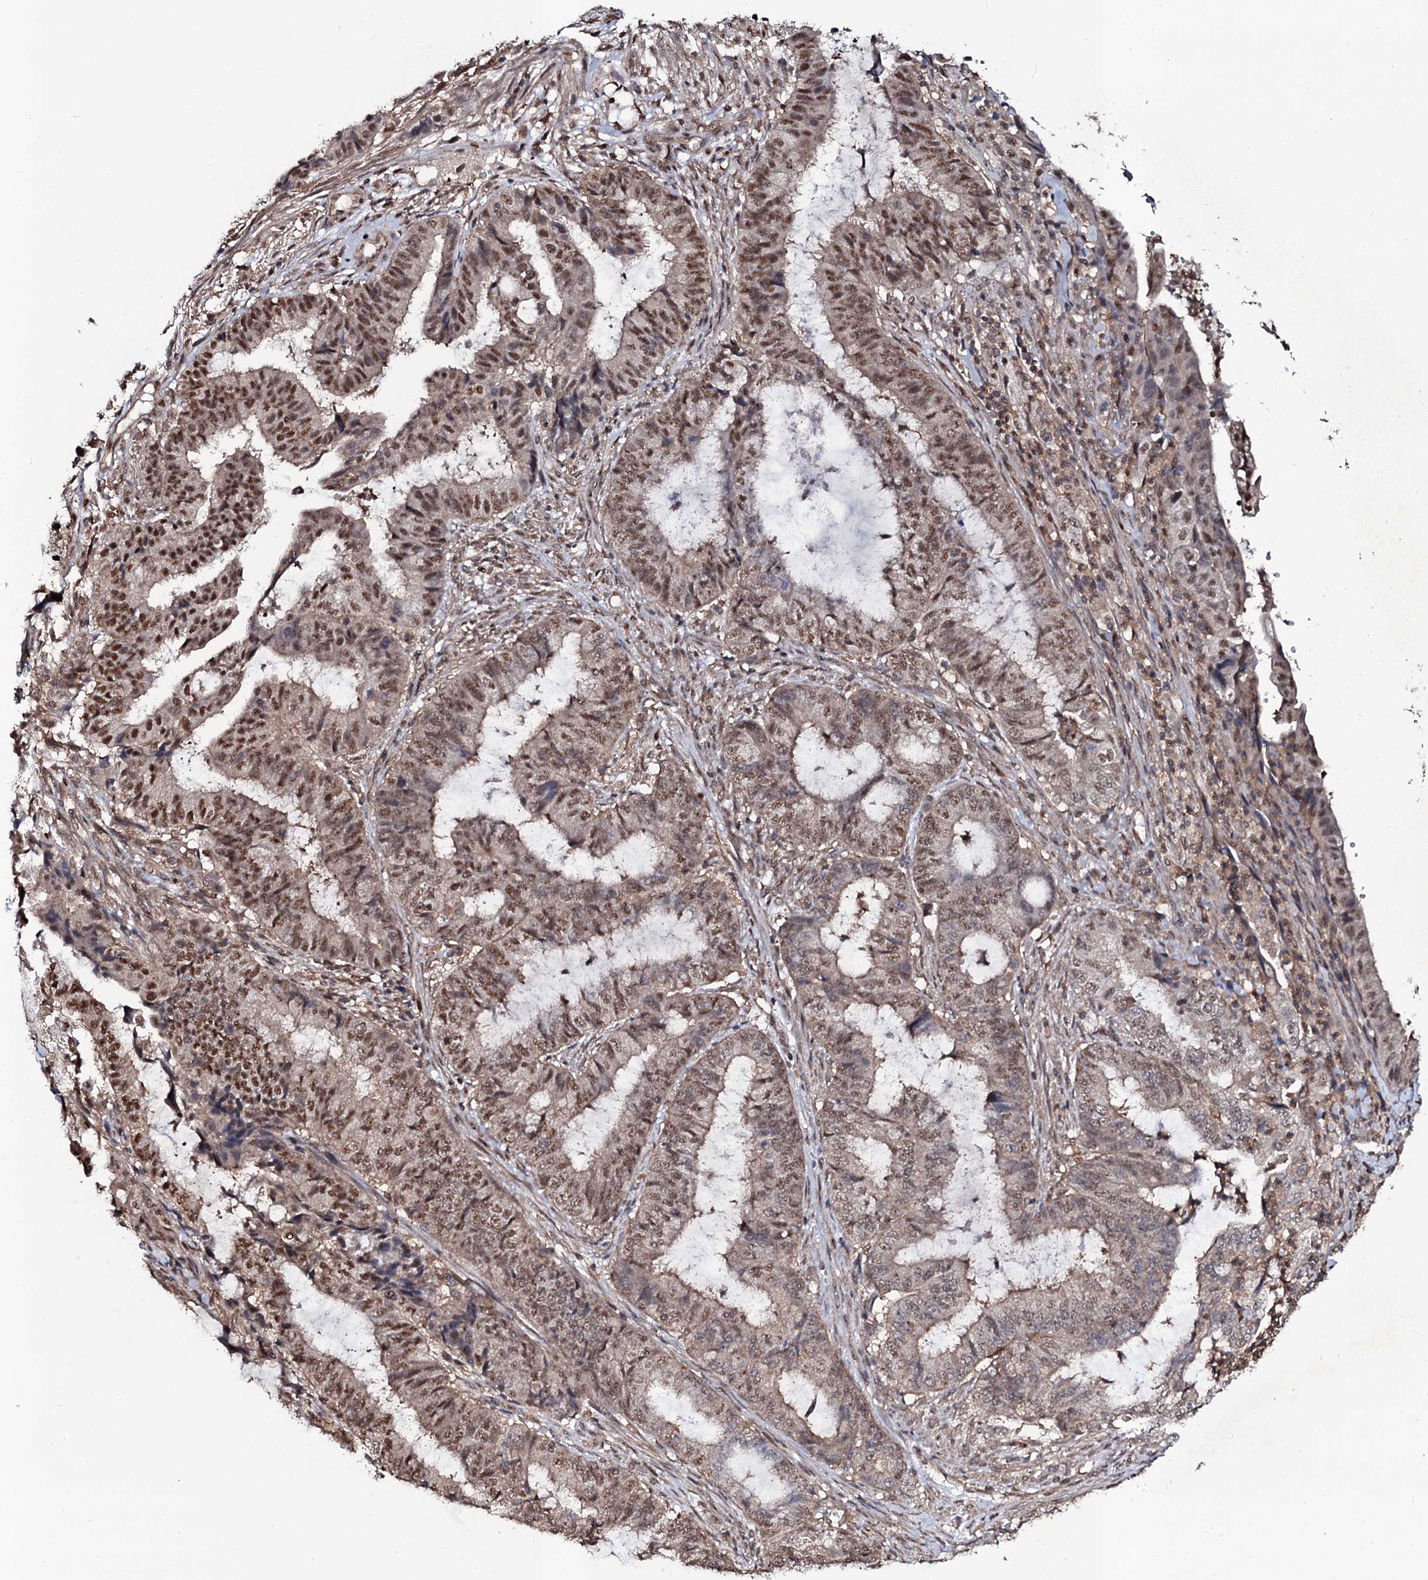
{"staining": {"intensity": "moderate", "quantity": "25%-75%", "location": "cytoplasmic/membranous,nuclear"}, "tissue": "endometrial cancer", "cell_type": "Tumor cells", "image_type": "cancer", "snomed": [{"axis": "morphology", "description": "Adenocarcinoma, NOS"}, {"axis": "topography", "description": "Endometrium"}], "caption": "Brown immunohistochemical staining in endometrial cancer (adenocarcinoma) shows moderate cytoplasmic/membranous and nuclear positivity in about 25%-75% of tumor cells. (DAB IHC, brown staining for protein, blue staining for nuclei).", "gene": "COG6", "patient": {"sex": "female", "age": 51}}